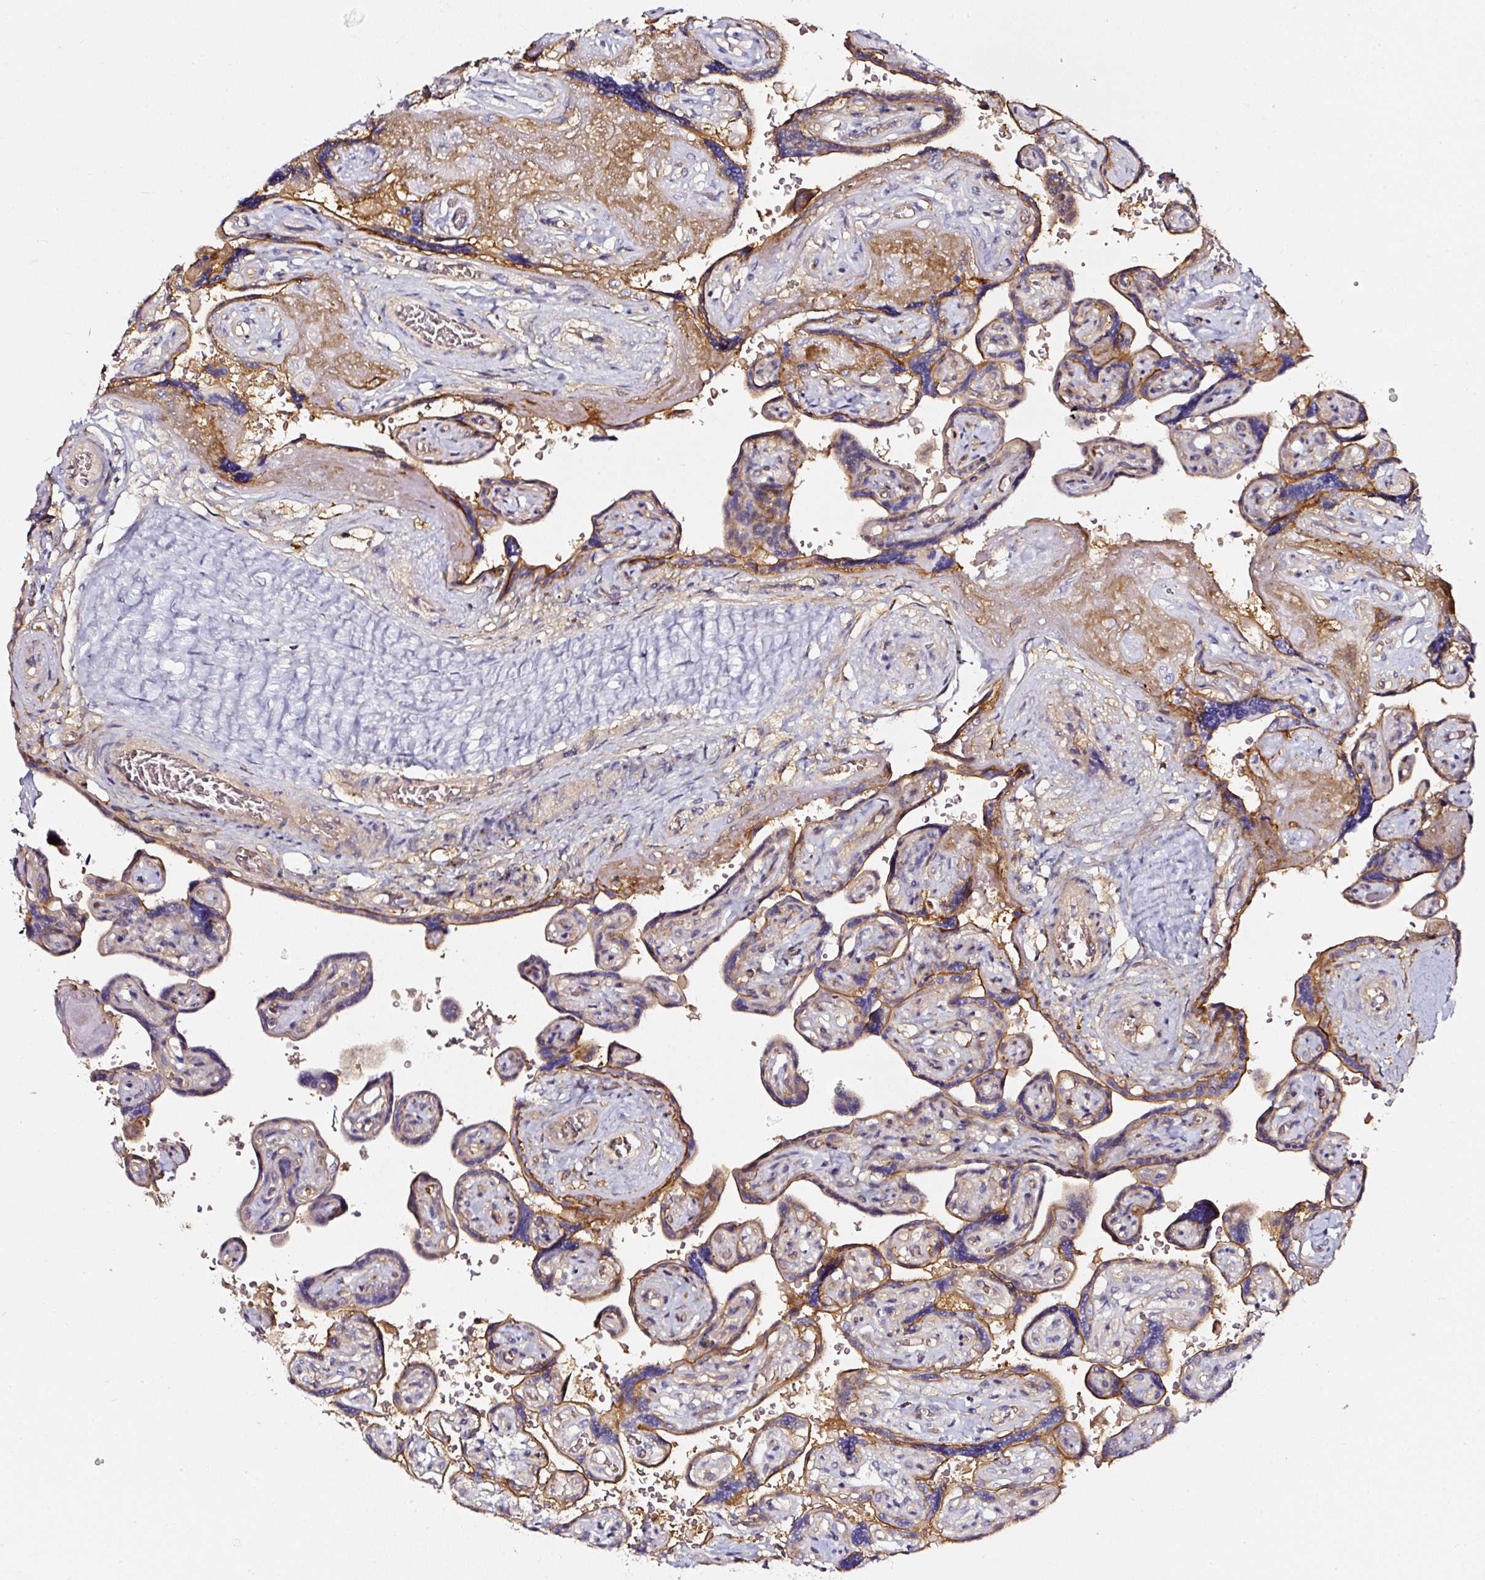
{"staining": {"intensity": "moderate", "quantity": "25%-75%", "location": "cytoplasmic/membranous"}, "tissue": "placenta", "cell_type": "Trophoblastic cells", "image_type": "normal", "snomed": [{"axis": "morphology", "description": "Normal tissue, NOS"}, {"axis": "topography", "description": "Placenta"}], "caption": "Immunohistochemistry (IHC) of normal placenta reveals medium levels of moderate cytoplasmic/membranous expression in about 25%-75% of trophoblastic cells. (DAB IHC, brown staining for protein, blue staining for nuclei).", "gene": "CD47", "patient": {"sex": "female", "age": 32}}